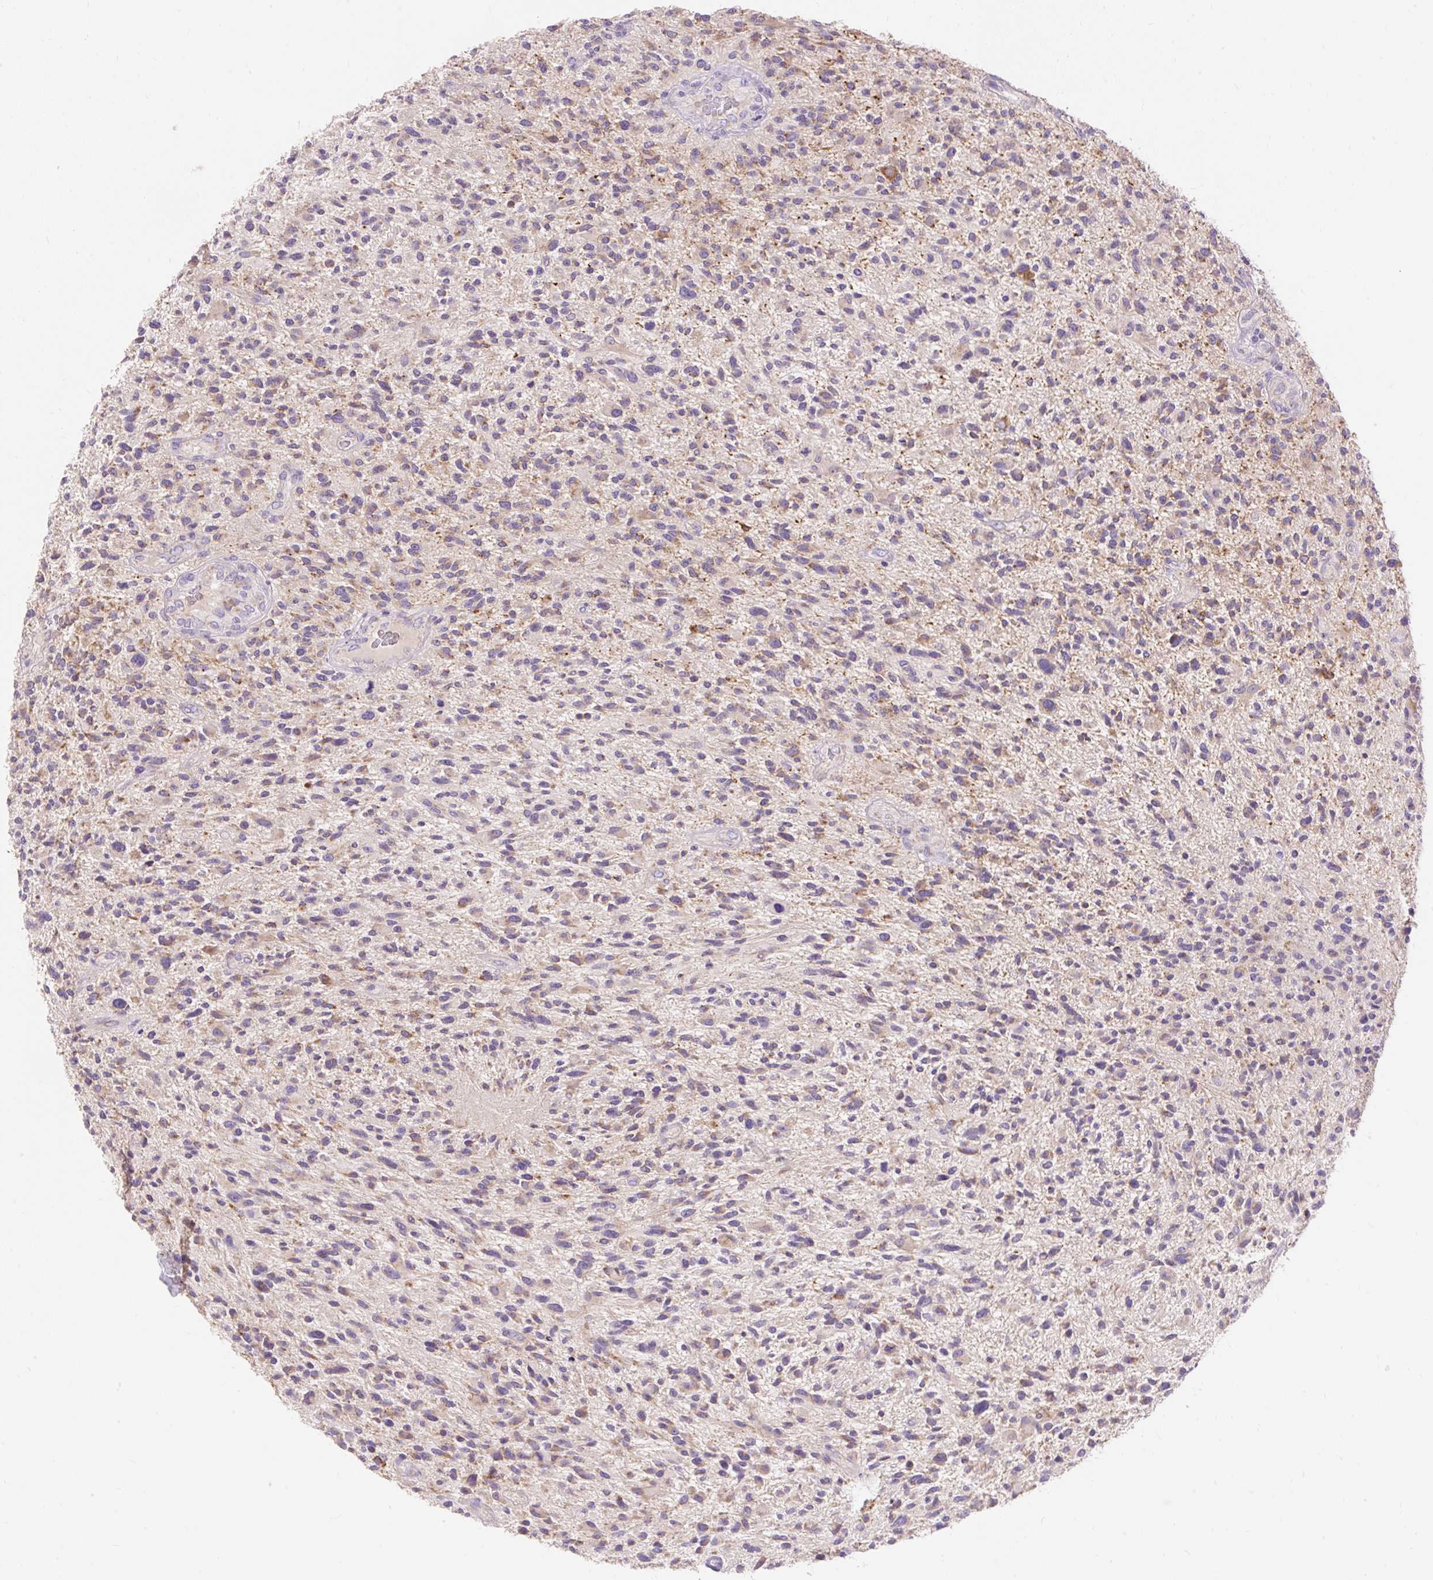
{"staining": {"intensity": "weak", "quantity": "25%-75%", "location": "cytoplasmic/membranous"}, "tissue": "glioma", "cell_type": "Tumor cells", "image_type": "cancer", "snomed": [{"axis": "morphology", "description": "Glioma, malignant, High grade"}, {"axis": "topography", "description": "Brain"}], "caption": "Malignant high-grade glioma tissue reveals weak cytoplasmic/membranous staining in approximately 25%-75% of tumor cells, visualized by immunohistochemistry. The protein is shown in brown color, while the nuclei are stained blue.", "gene": "PMAIP1", "patient": {"sex": "male", "age": 47}}